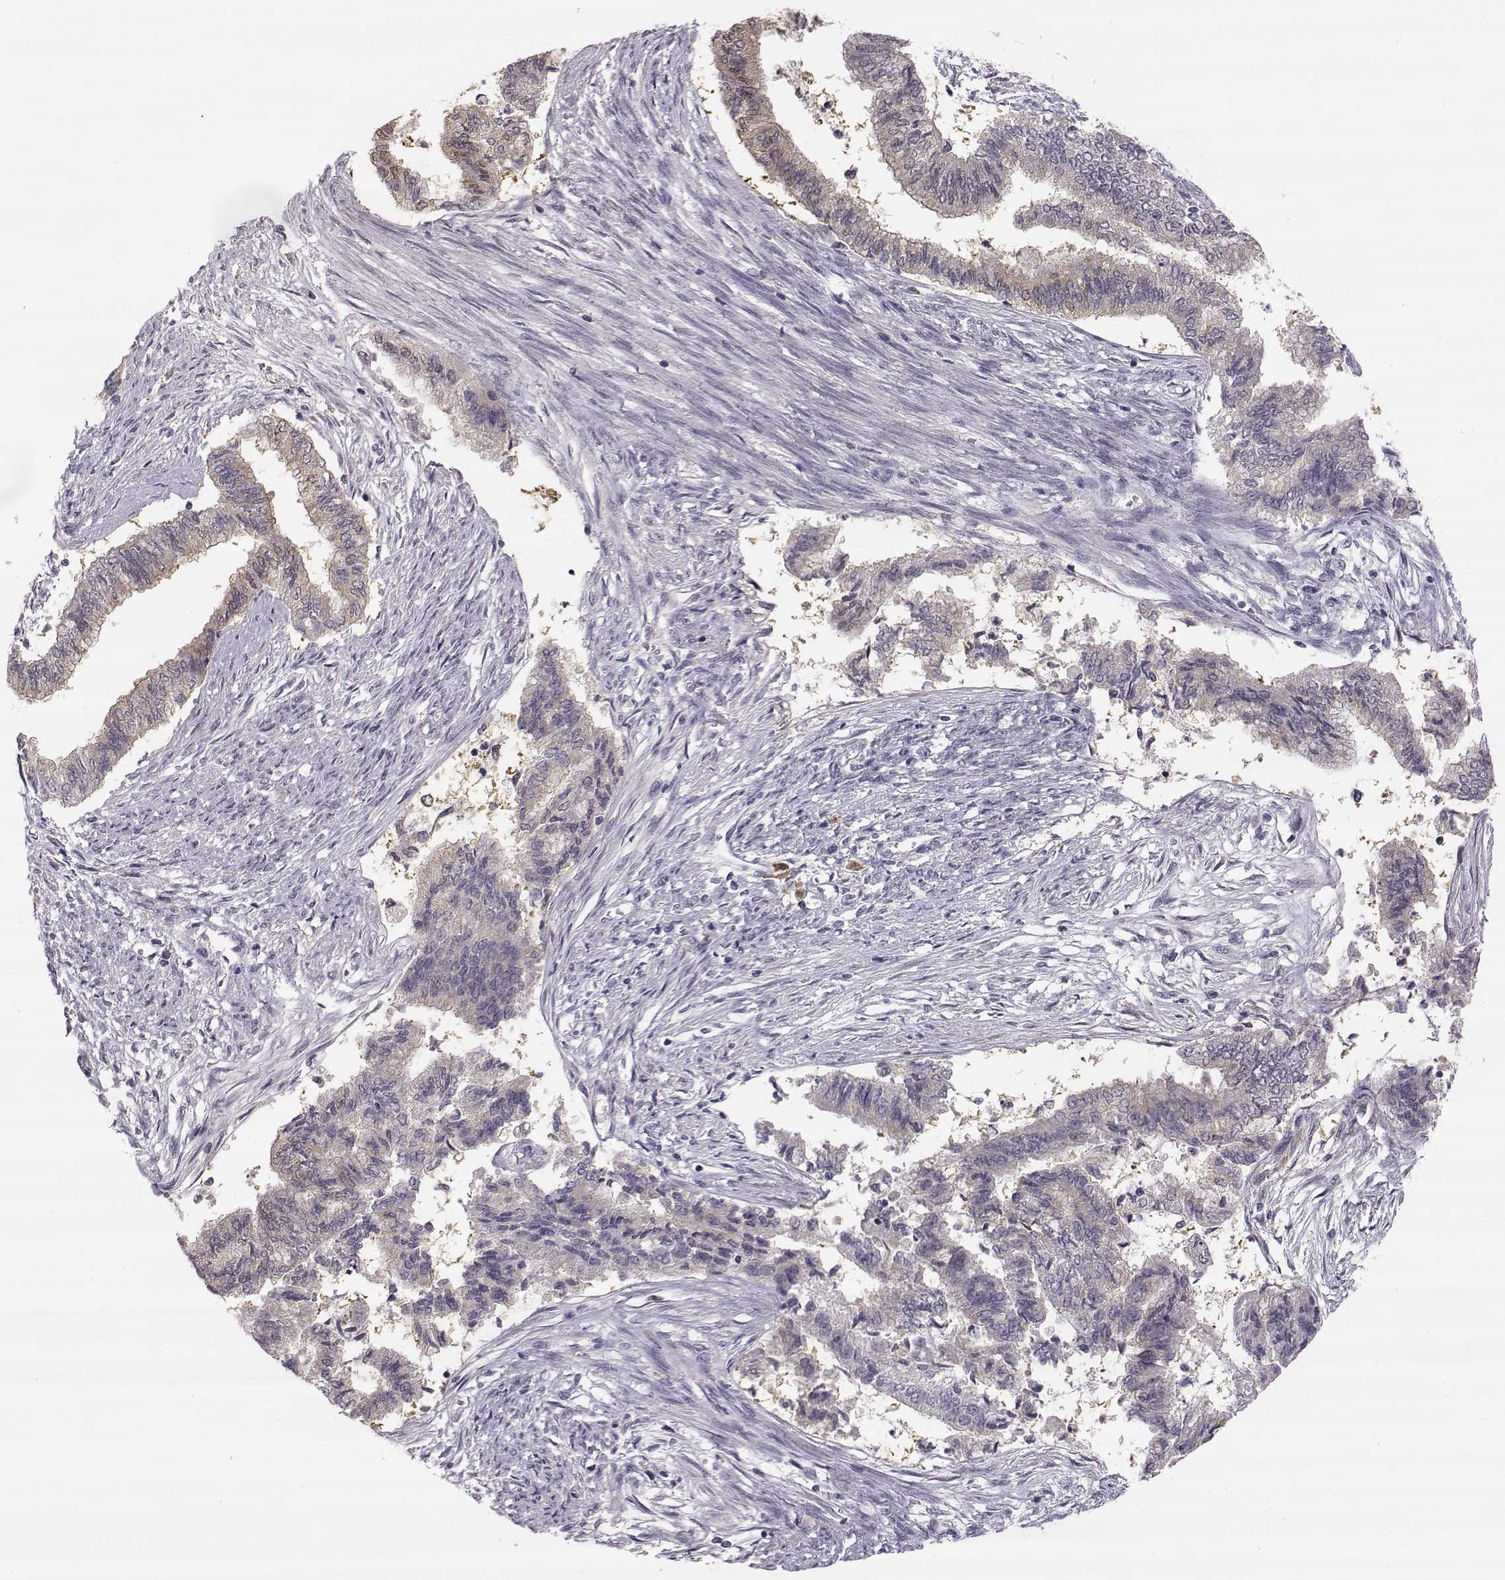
{"staining": {"intensity": "moderate", "quantity": ">75%", "location": "cytoplasmic/membranous"}, "tissue": "endometrial cancer", "cell_type": "Tumor cells", "image_type": "cancer", "snomed": [{"axis": "morphology", "description": "Adenocarcinoma, NOS"}, {"axis": "topography", "description": "Endometrium"}], "caption": "This image demonstrates IHC staining of endometrial adenocarcinoma, with medium moderate cytoplasmic/membranous staining in approximately >75% of tumor cells.", "gene": "ACSL6", "patient": {"sex": "female", "age": 65}}